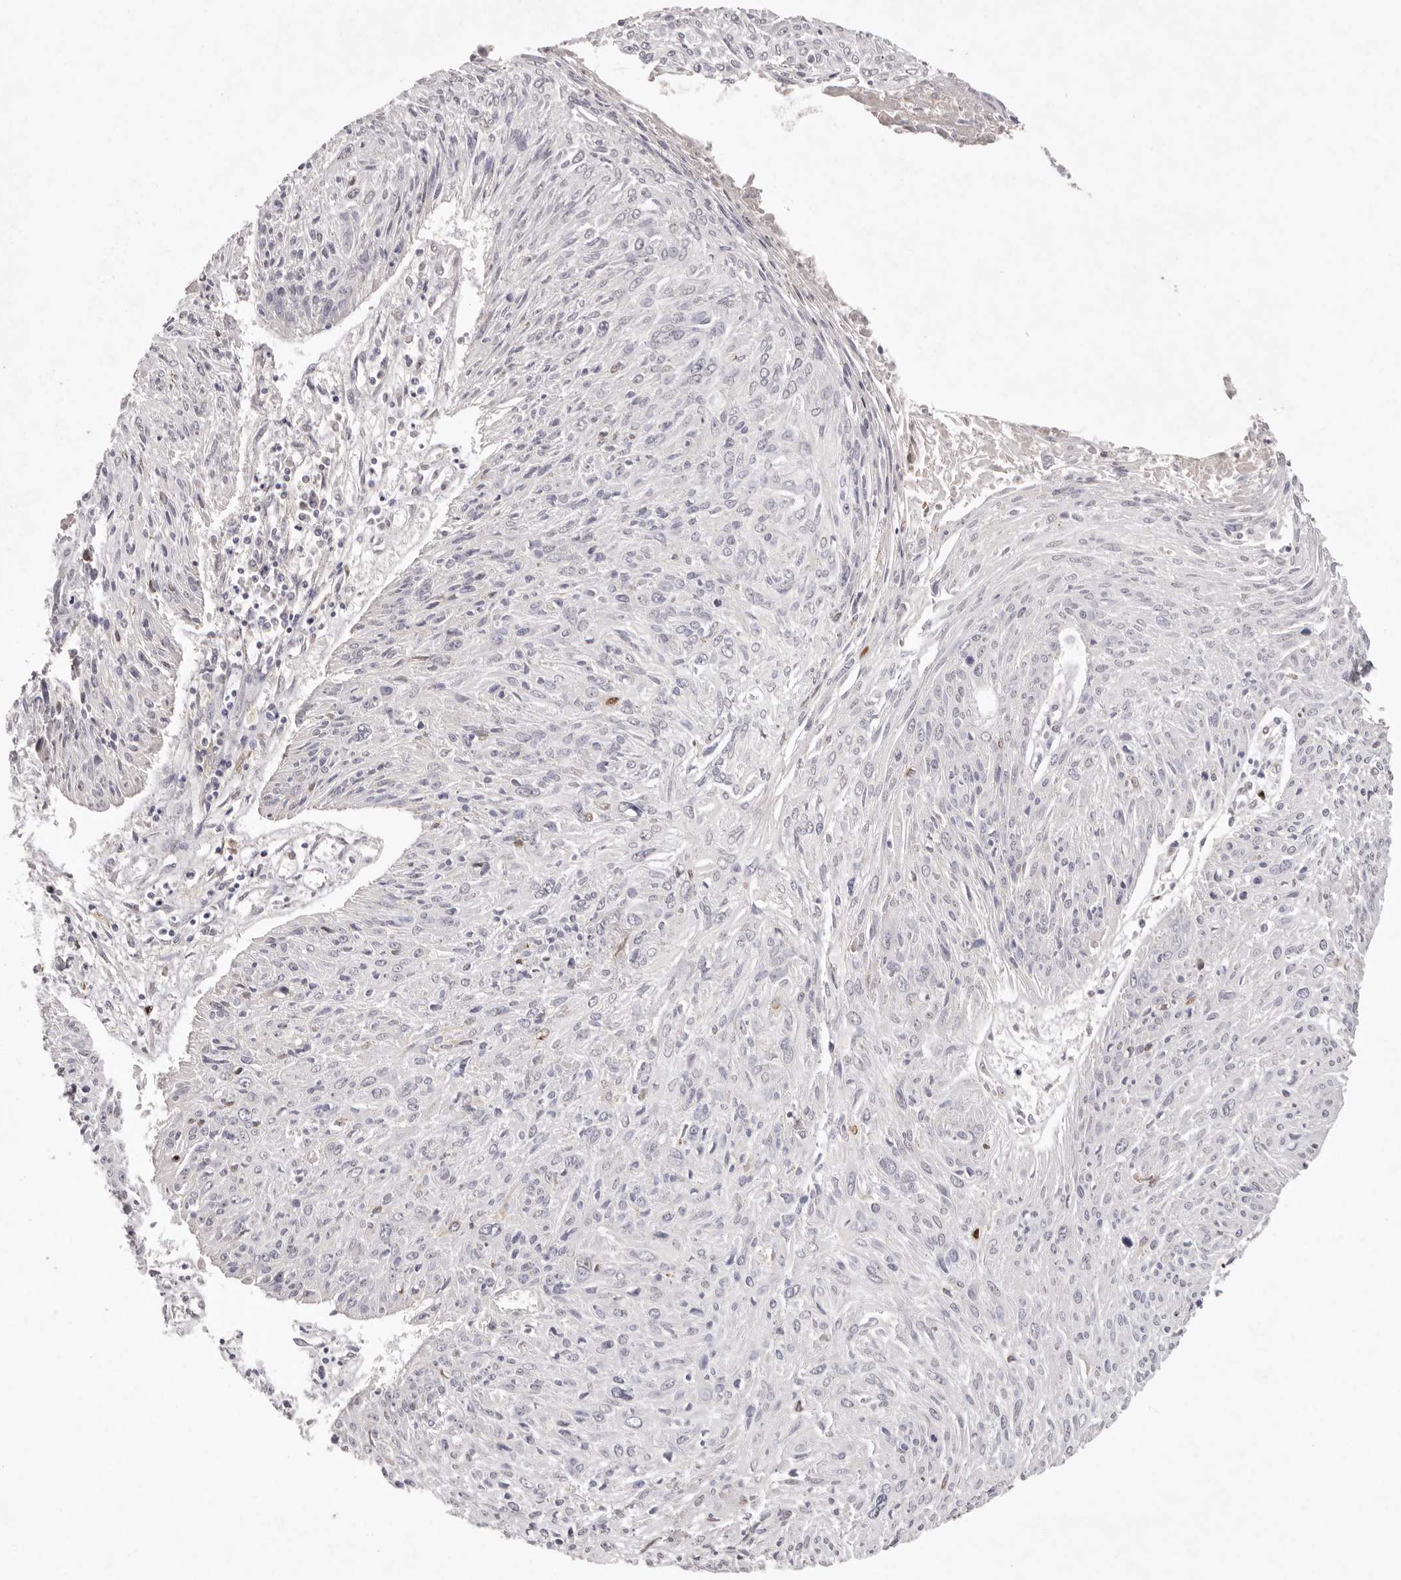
{"staining": {"intensity": "negative", "quantity": "none", "location": "none"}, "tissue": "cervical cancer", "cell_type": "Tumor cells", "image_type": "cancer", "snomed": [{"axis": "morphology", "description": "Squamous cell carcinoma, NOS"}, {"axis": "topography", "description": "Cervix"}], "caption": "Tumor cells show no significant protein expression in cervical cancer. Nuclei are stained in blue.", "gene": "FAM185A", "patient": {"sex": "female", "age": 51}}